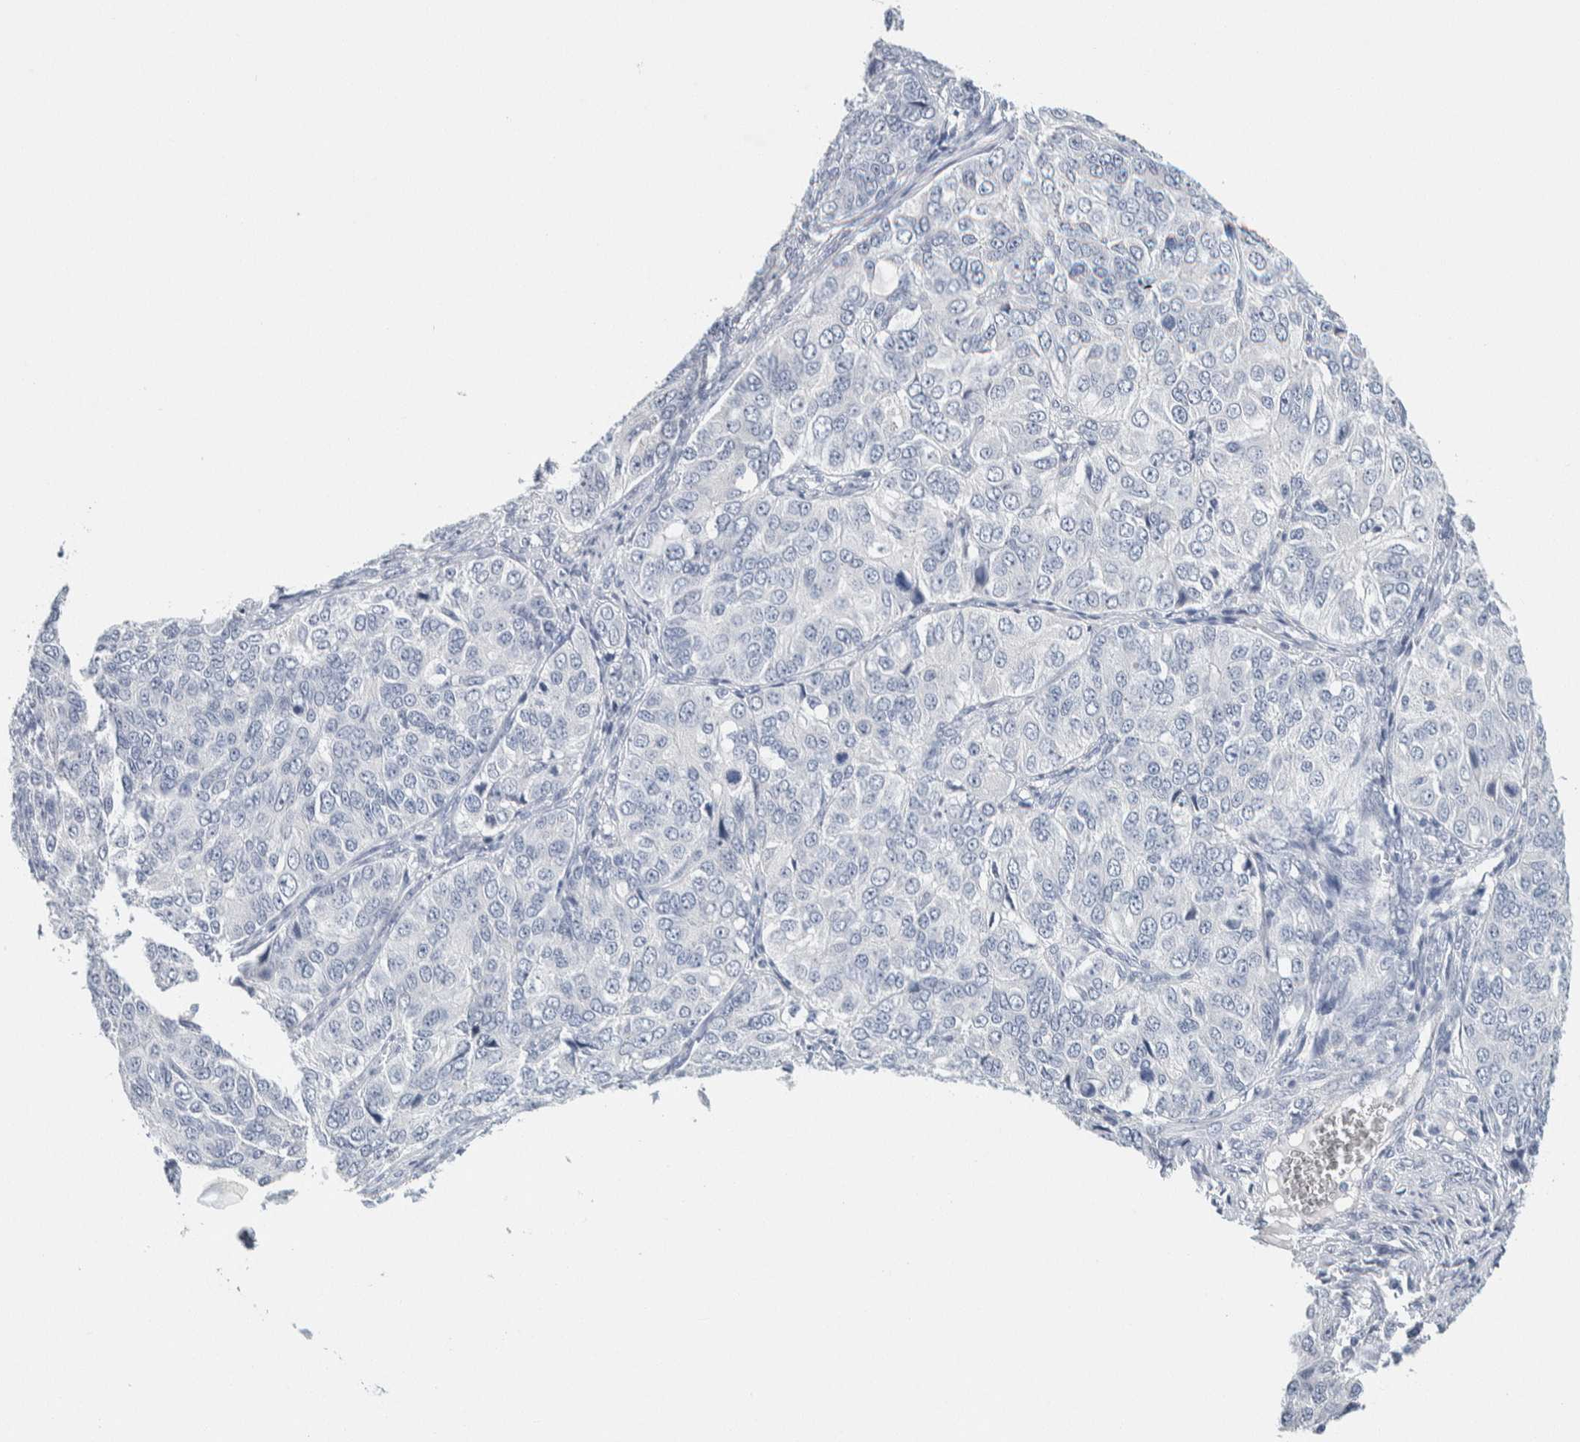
{"staining": {"intensity": "negative", "quantity": "none", "location": "none"}, "tissue": "ovarian cancer", "cell_type": "Tumor cells", "image_type": "cancer", "snomed": [{"axis": "morphology", "description": "Carcinoma, endometroid"}, {"axis": "topography", "description": "Ovary"}], "caption": "Immunohistochemistry of human ovarian endometroid carcinoma demonstrates no expression in tumor cells.", "gene": "SCN2A", "patient": {"sex": "female", "age": 51}}